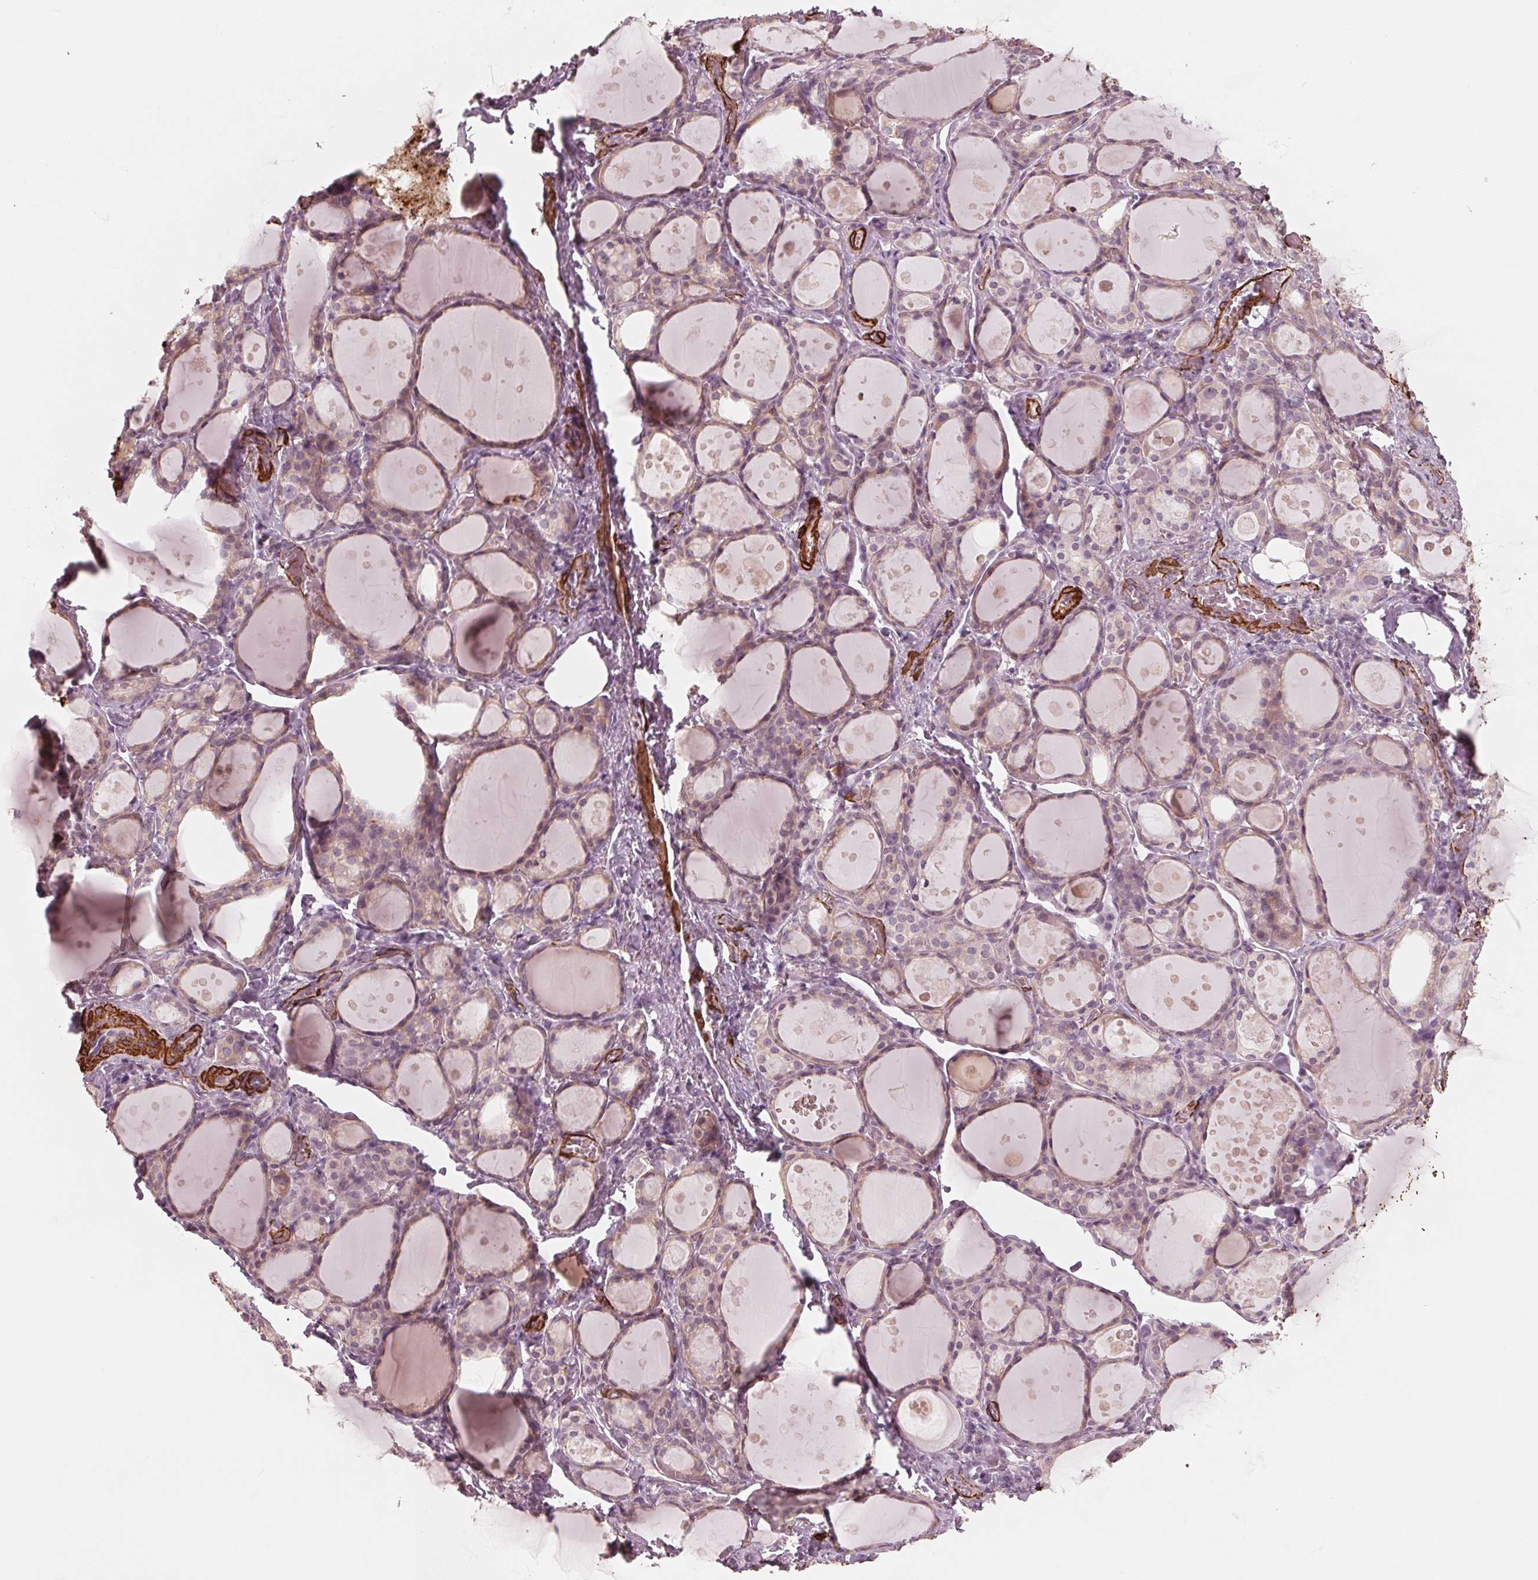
{"staining": {"intensity": "weak", "quantity": "<25%", "location": "cytoplasmic/membranous"}, "tissue": "thyroid gland", "cell_type": "Glandular cells", "image_type": "normal", "snomed": [{"axis": "morphology", "description": "Normal tissue, NOS"}, {"axis": "topography", "description": "Thyroid gland"}], "caption": "Immunohistochemistry (IHC) image of normal thyroid gland: thyroid gland stained with DAB displays no significant protein expression in glandular cells.", "gene": "MIER3", "patient": {"sex": "male", "age": 68}}